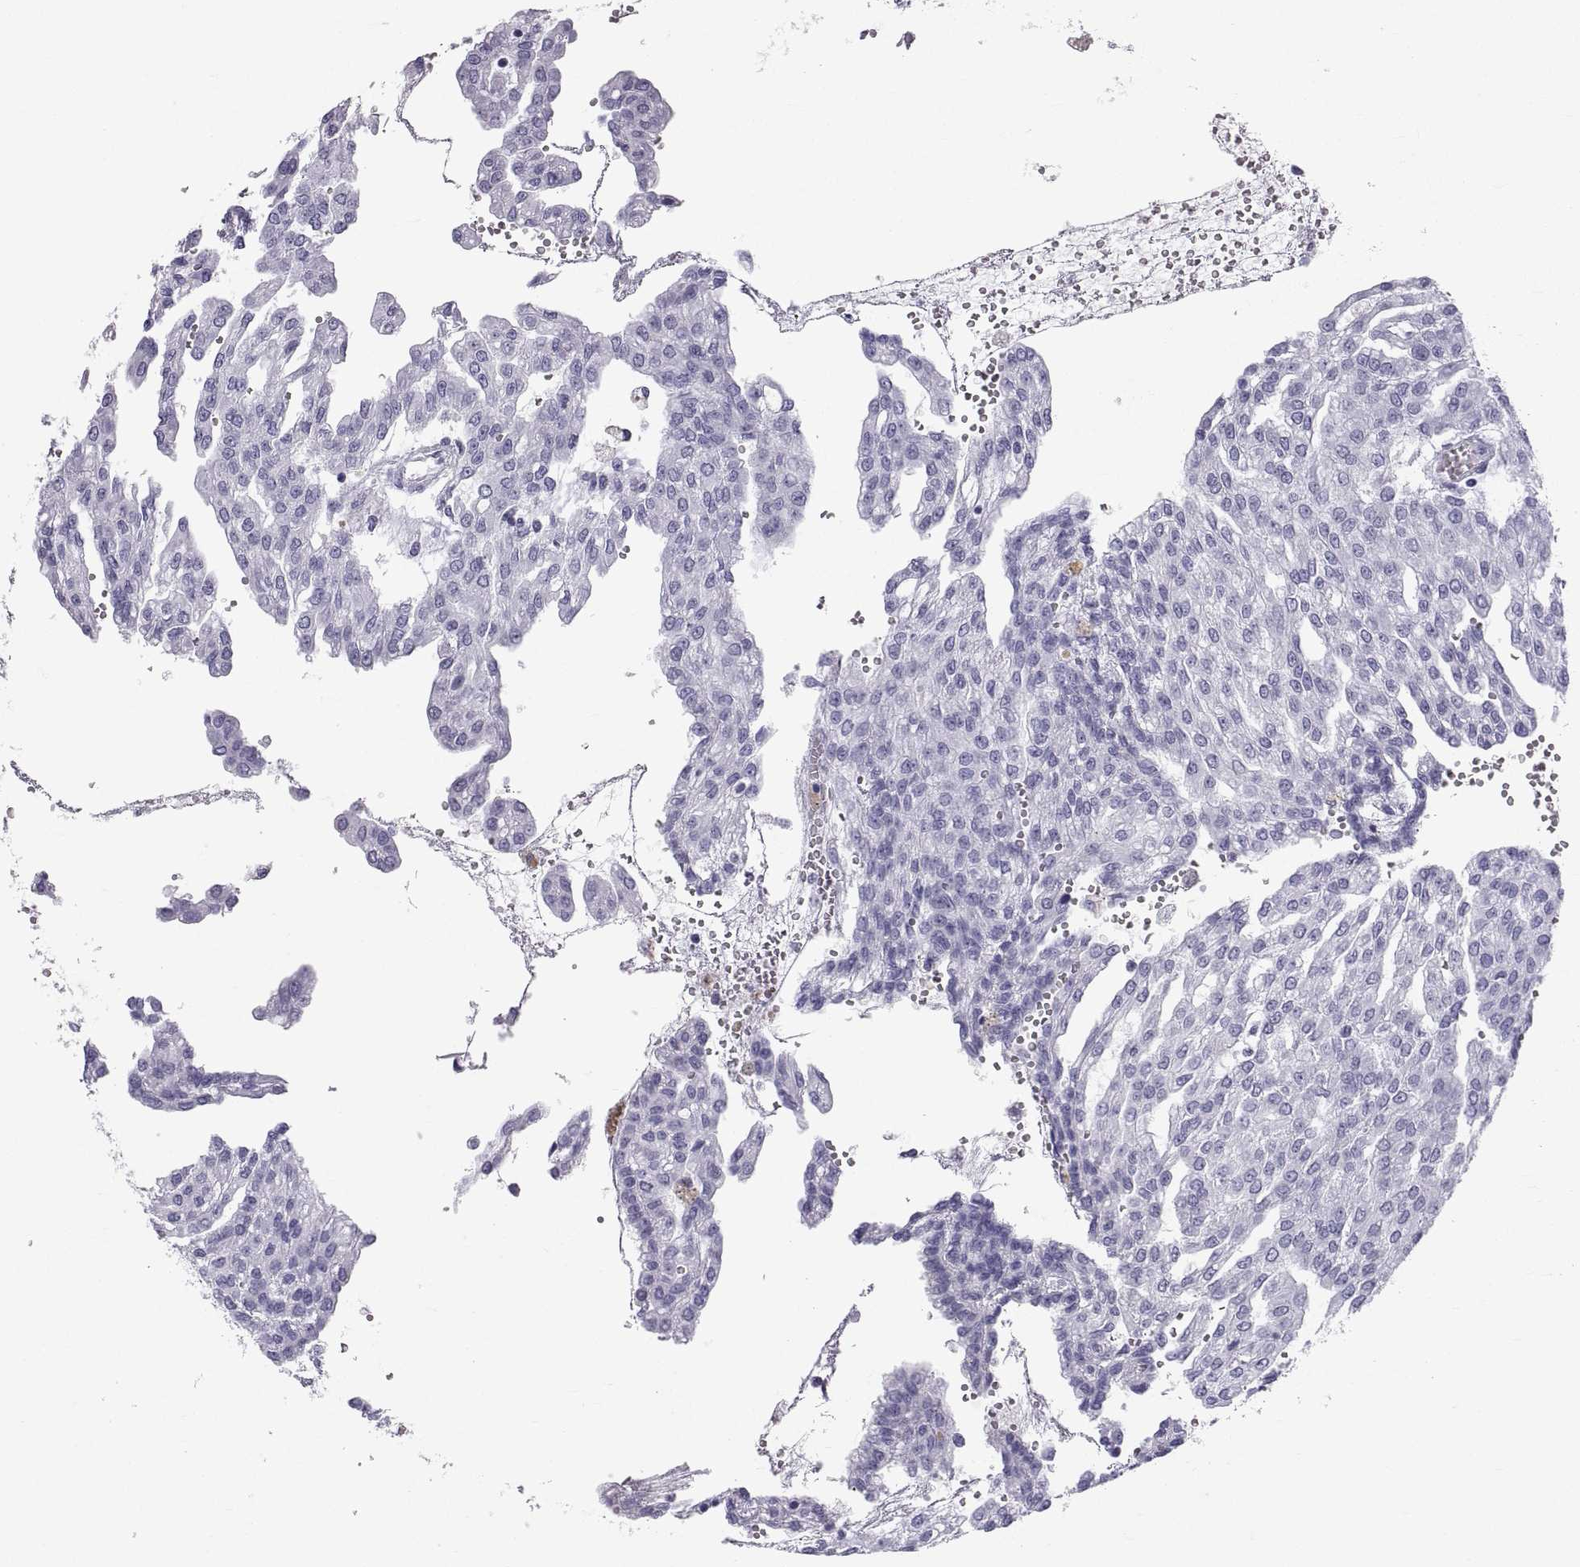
{"staining": {"intensity": "negative", "quantity": "none", "location": "none"}, "tissue": "renal cancer", "cell_type": "Tumor cells", "image_type": "cancer", "snomed": [{"axis": "morphology", "description": "Adenocarcinoma, NOS"}, {"axis": "topography", "description": "Kidney"}], "caption": "Immunohistochemical staining of renal cancer displays no significant positivity in tumor cells.", "gene": "CT47A10", "patient": {"sex": "male", "age": 63}}